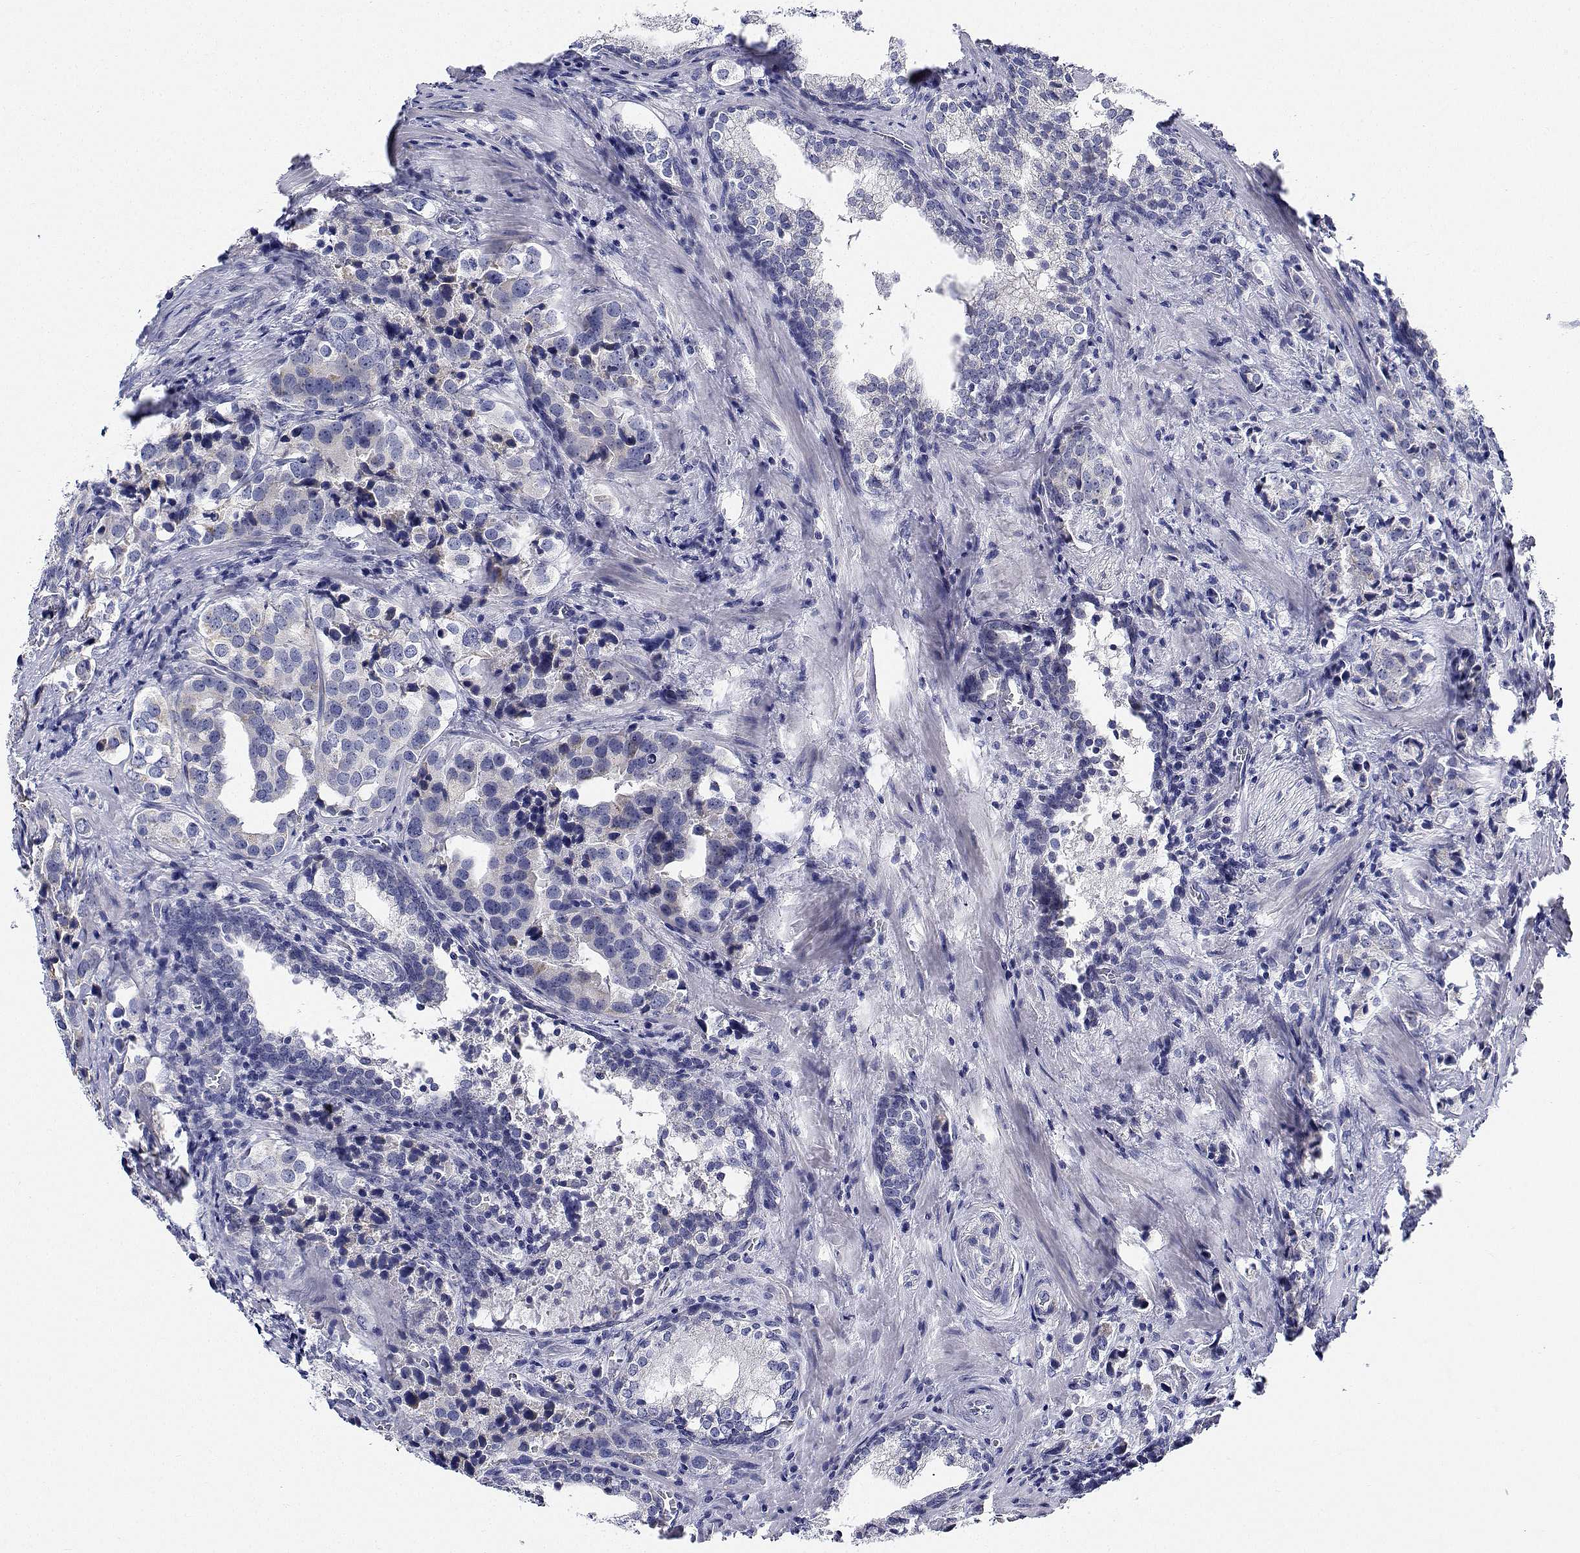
{"staining": {"intensity": "negative", "quantity": "none", "location": "none"}, "tissue": "prostate cancer", "cell_type": "Tumor cells", "image_type": "cancer", "snomed": [{"axis": "morphology", "description": "Adenocarcinoma, NOS"}, {"axis": "topography", "description": "Prostate and seminal vesicle, NOS"}], "caption": "DAB immunohistochemical staining of human prostate cancer exhibits no significant expression in tumor cells.", "gene": "CDHR3", "patient": {"sex": "male", "age": 63}}